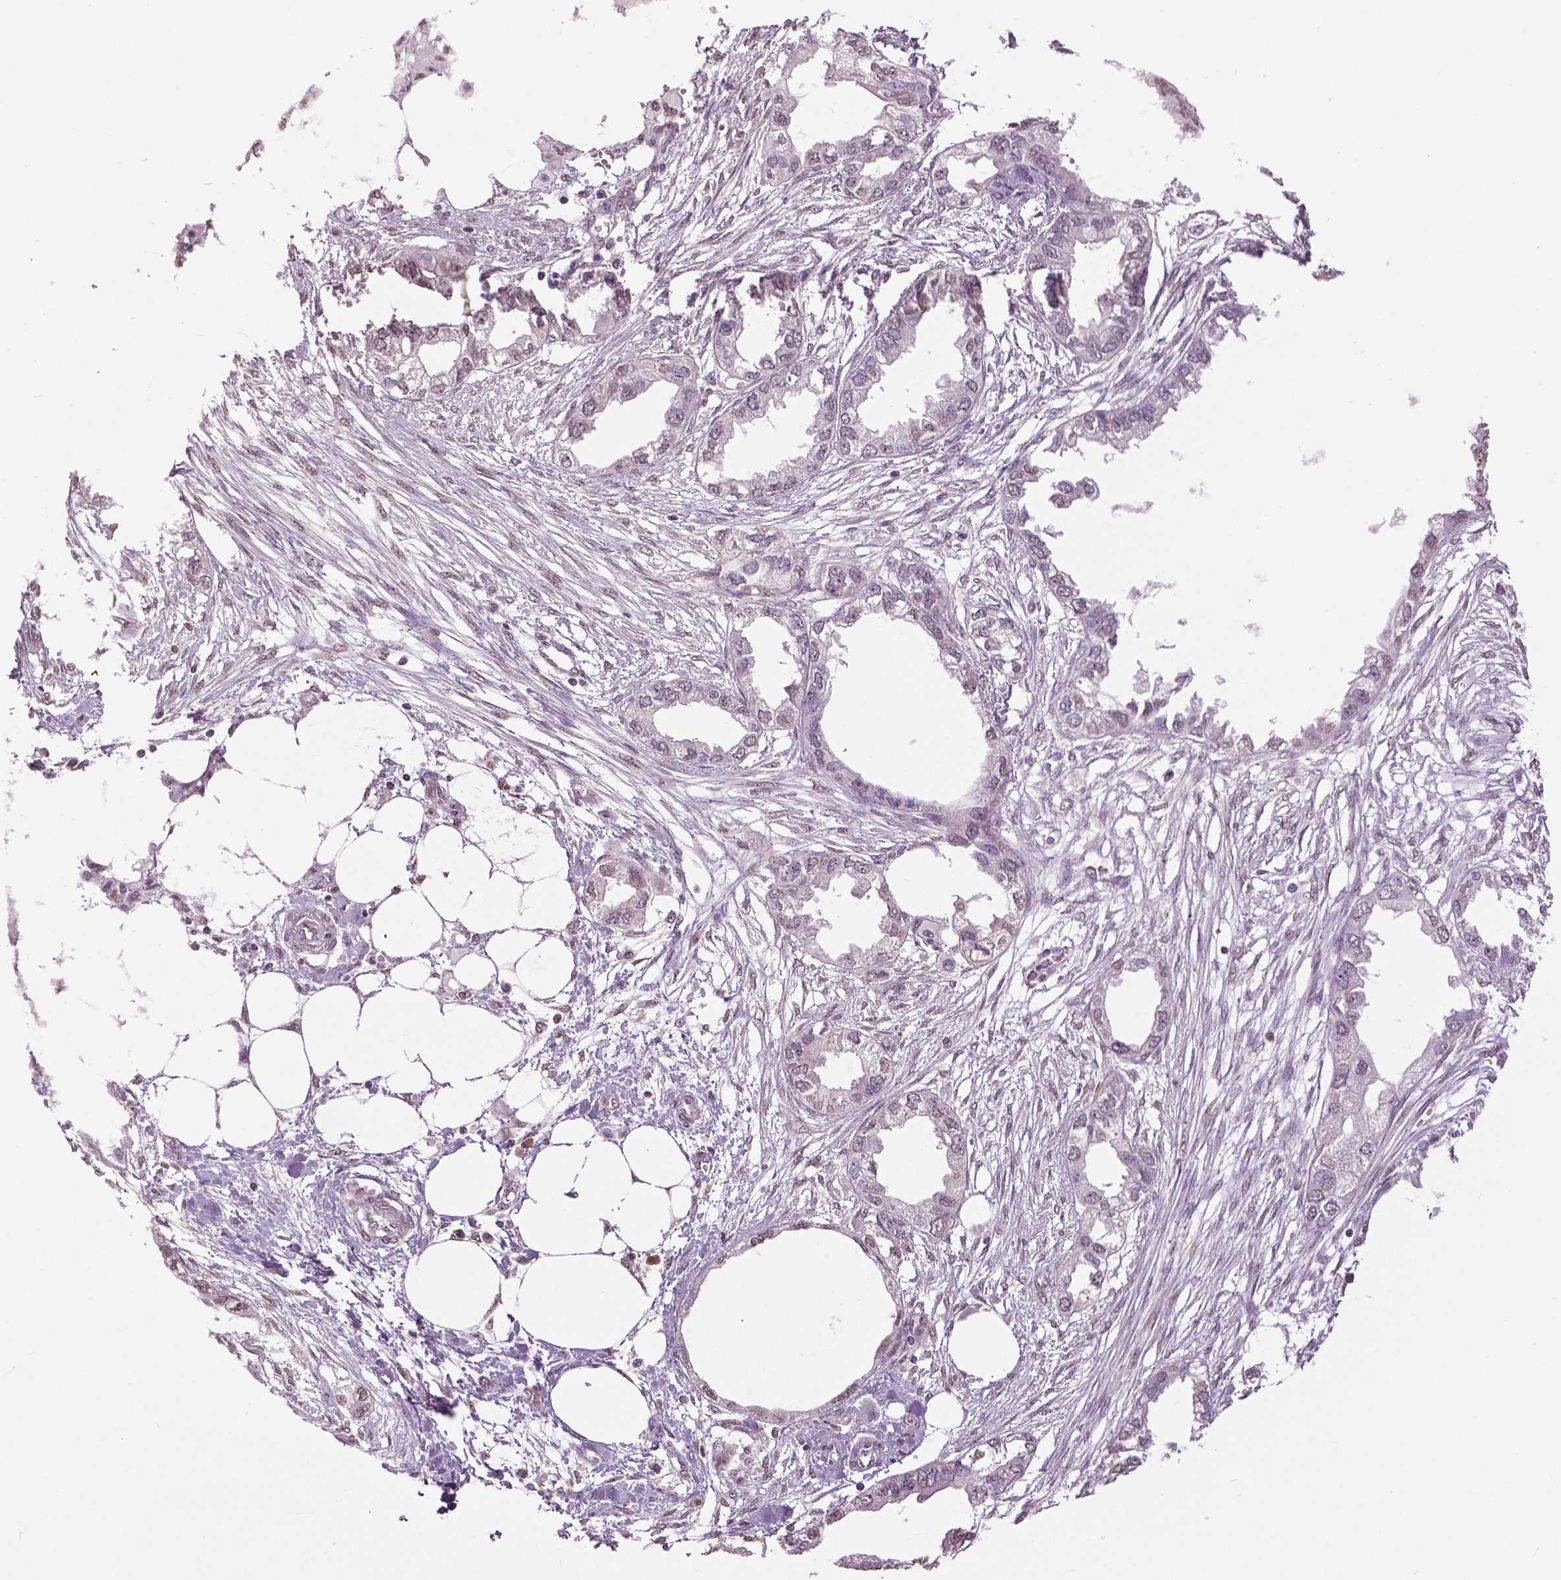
{"staining": {"intensity": "negative", "quantity": "none", "location": "none"}, "tissue": "endometrial cancer", "cell_type": "Tumor cells", "image_type": "cancer", "snomed": [{"axis": "morphology", "description": "Adenocarcinoma, NOS"}, {"axis": "morphology", "description": "Adenocarcinoma, metastatic, NOS"}, {"axis": "topography", "description": "Adipose tissue"}, {"axis": "topography", "description": "Endometrium"}], "caption": "Immunohistochemistry of endometrial cancer shows no positivity in tumor cells. (Brightfield microscopy of DAB immunohistochemistry at high magnification).", "gene": "RUNX3", "patient": {"sex": "female", "age": 67}}